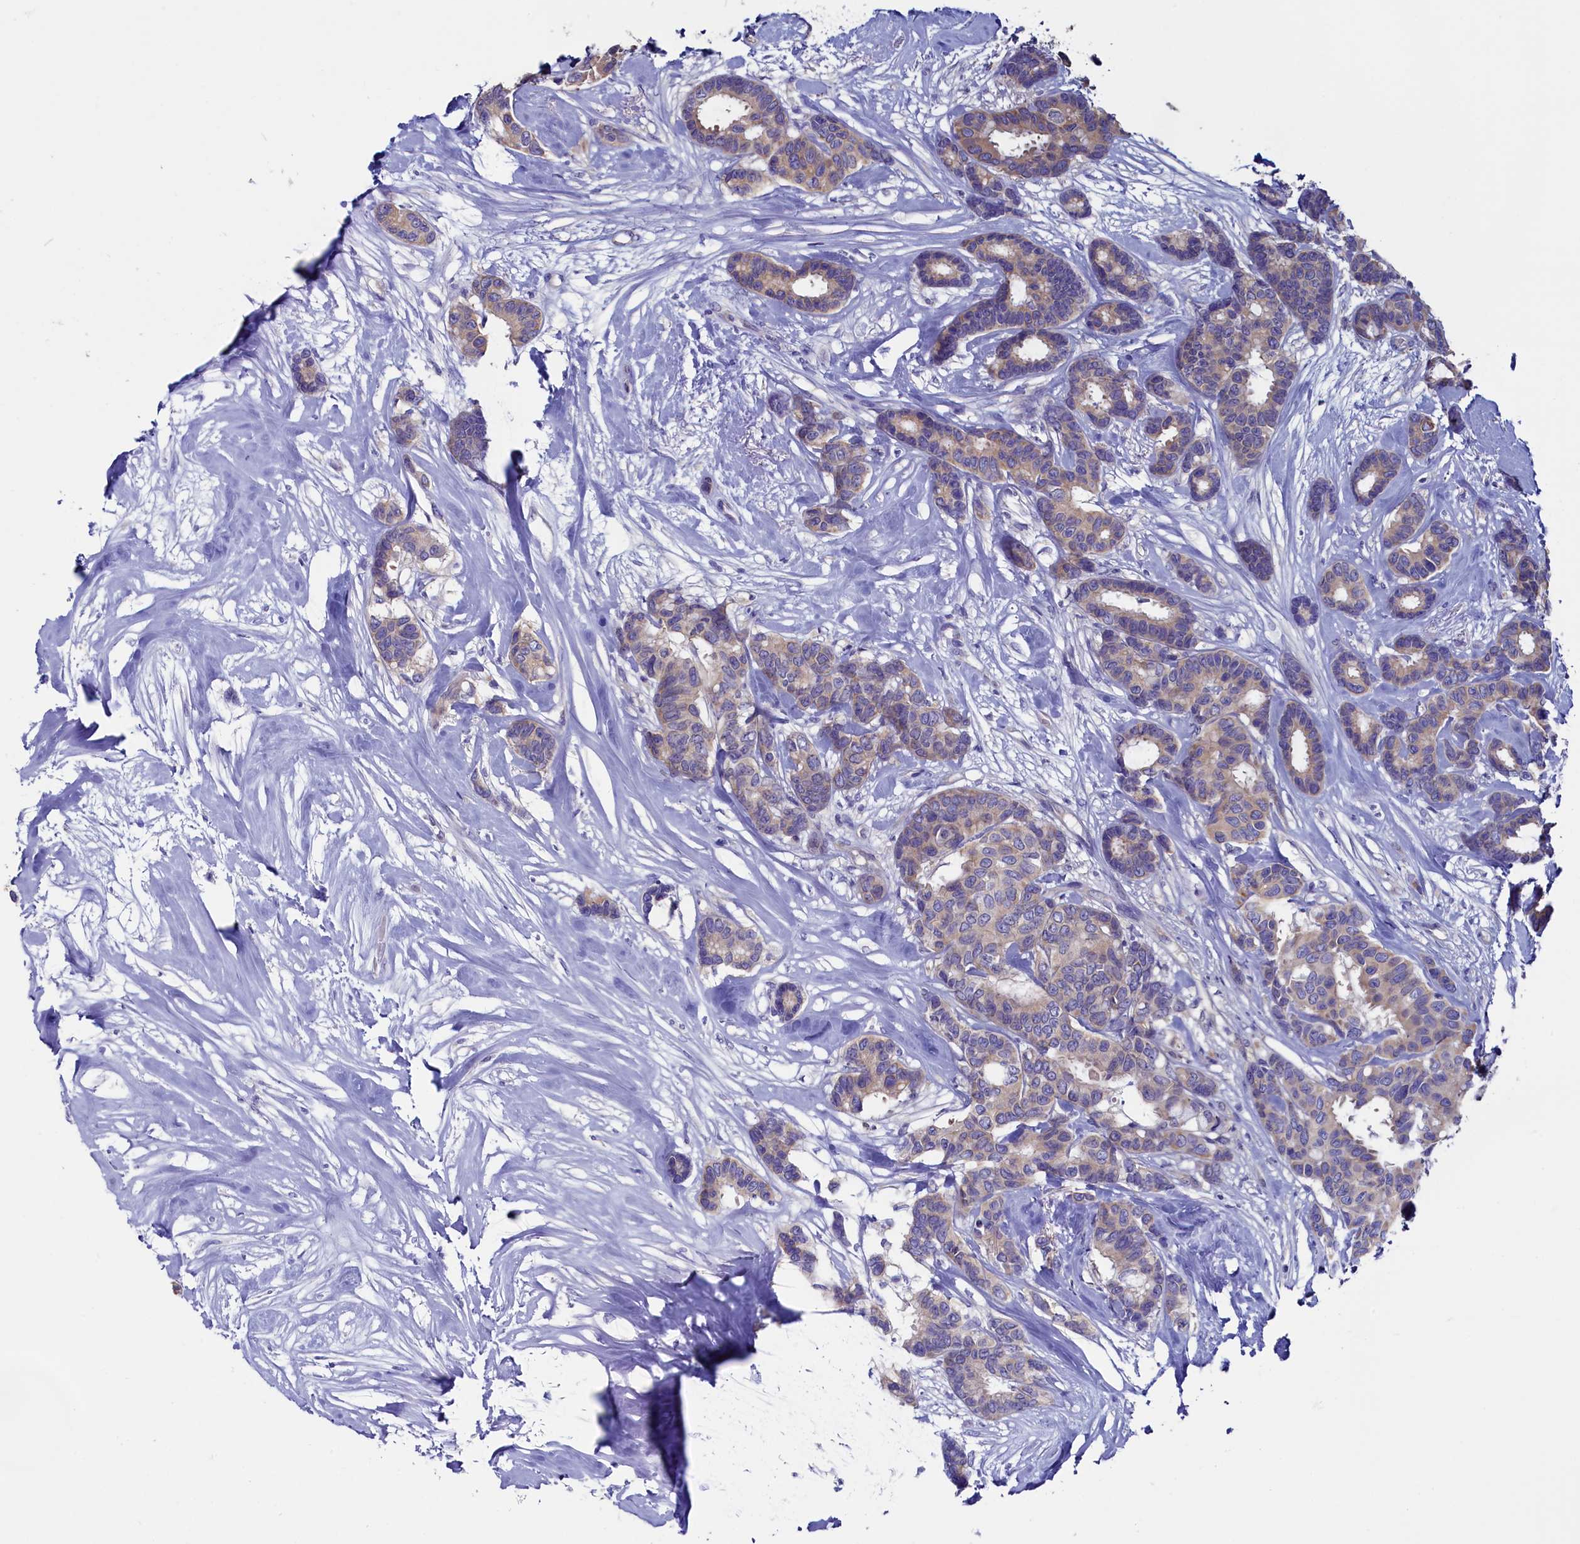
{"staining": {"intensity": "weak", "quantity": ">75%", "location": "cytoplasmic/membranous"}, "tissue": "breast cancer", "cell_type": "Tumor cells", "image_type": "cancer", "snomed": [{"axis": "morphology", "description": "Duct carcinoma"}, {"axis": "topography", "description": "Breast"}], "caption": "Human breast cancer stained with a brown dye reveals weak cytoplasmic/membranous positive staining in approximately >75% of tumor cells.", "gene": "CIAPIN1", "patient": {"sex": "female", "age": 87}}